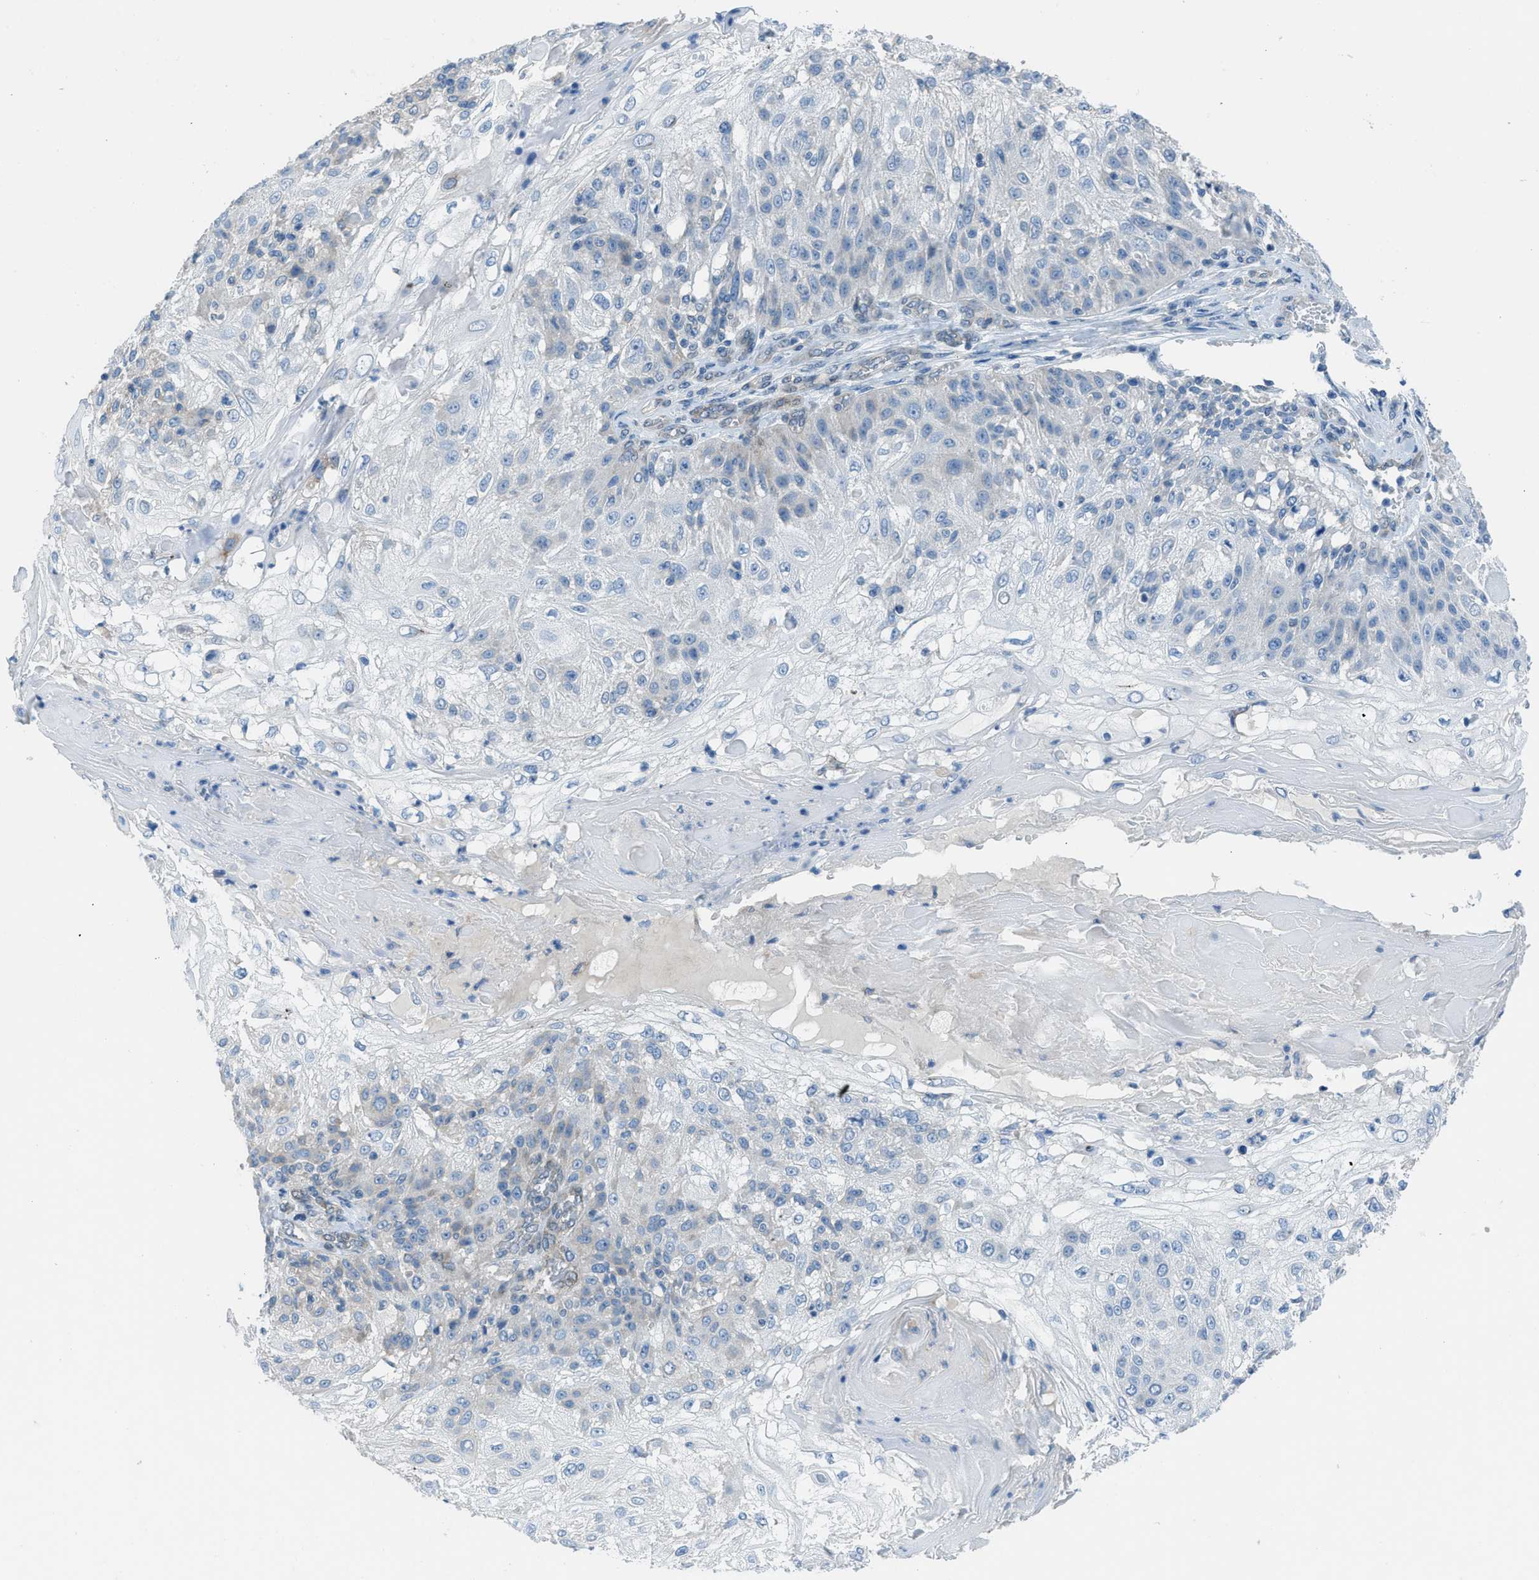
{"staining": {"intensity": "negative", "quantity": "none", "location": "none"}, "tissue": "skin cancer", "cell_type": "Tumor cells", "image_type": "cancer", "snomed": [{"axis": "morphology", "description": "Normal tissue, NOS"}, {"axis": "morphology", "description": "Squamous cell carcinoma, NOS"}, {"axis": "topography", "description": "Skin"}], "caption": "Photomicrograph shows no significant protein expression in tumor cells of skin cancer (squamous cell carcinoma).", "gene": "PRKN", "patient": {"sex": "female", "age": 83}}